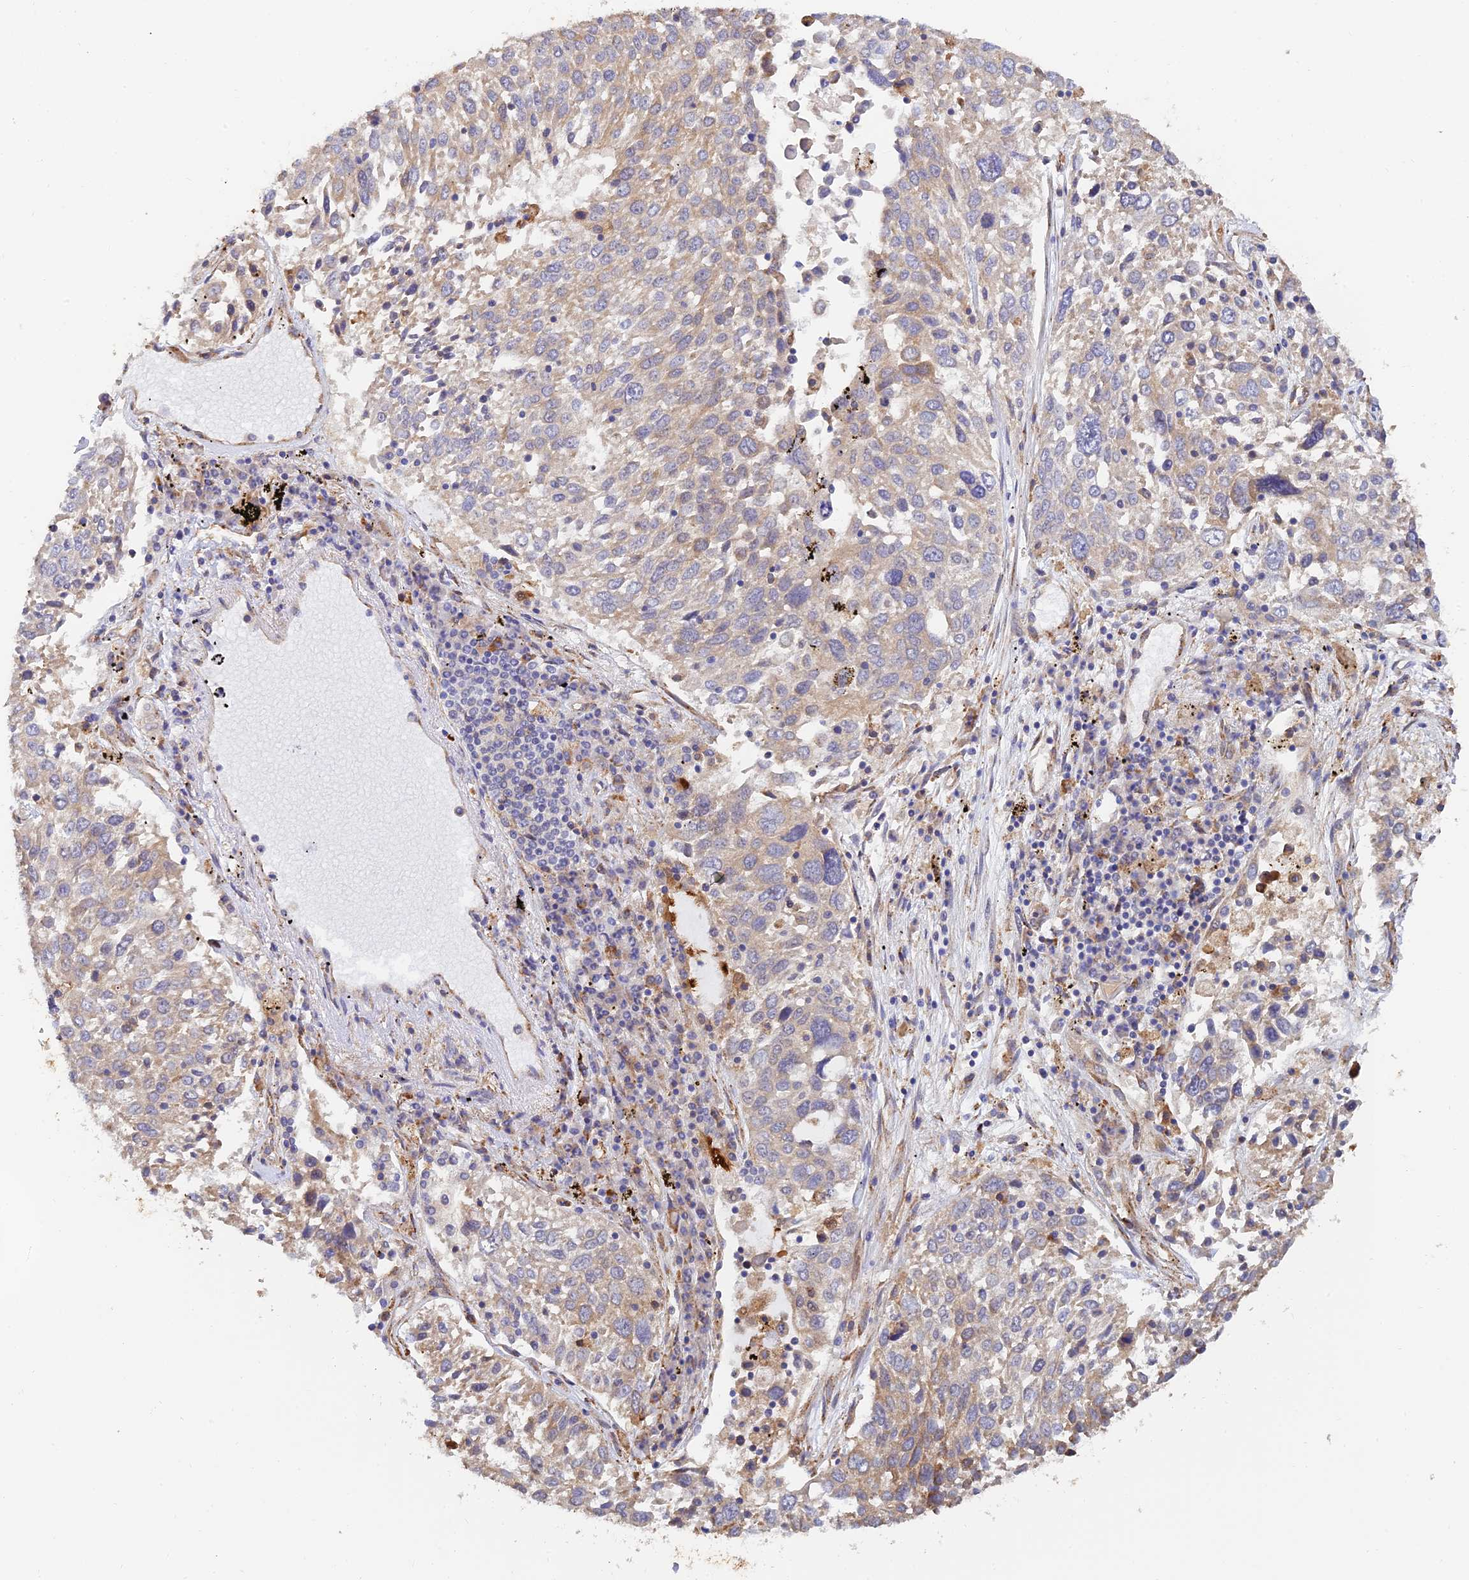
{"staining": {"intensity": "weak", "quantity": "<25%", "location": "cytoplasmic/membranous"}, "tissue": "lung cancer", "cell_type": "Tumor cells", "image_type": "cancer", "snomed": [{"axis": "morphology", "description": "Squamous cell carcinoma, NOS"}, {"axis": "topography", "description": "Lung"}], "caption": "Immunohistochemistry of human lung cancer (squamous cell carcinoma) exhibits no staining in tumor cells. (DAB (3,3'-diaminobenzidine) IHC with hematoxylin counter stain).", "gene": "WBP11", "patient": {"sex": "male", "age": 65}}